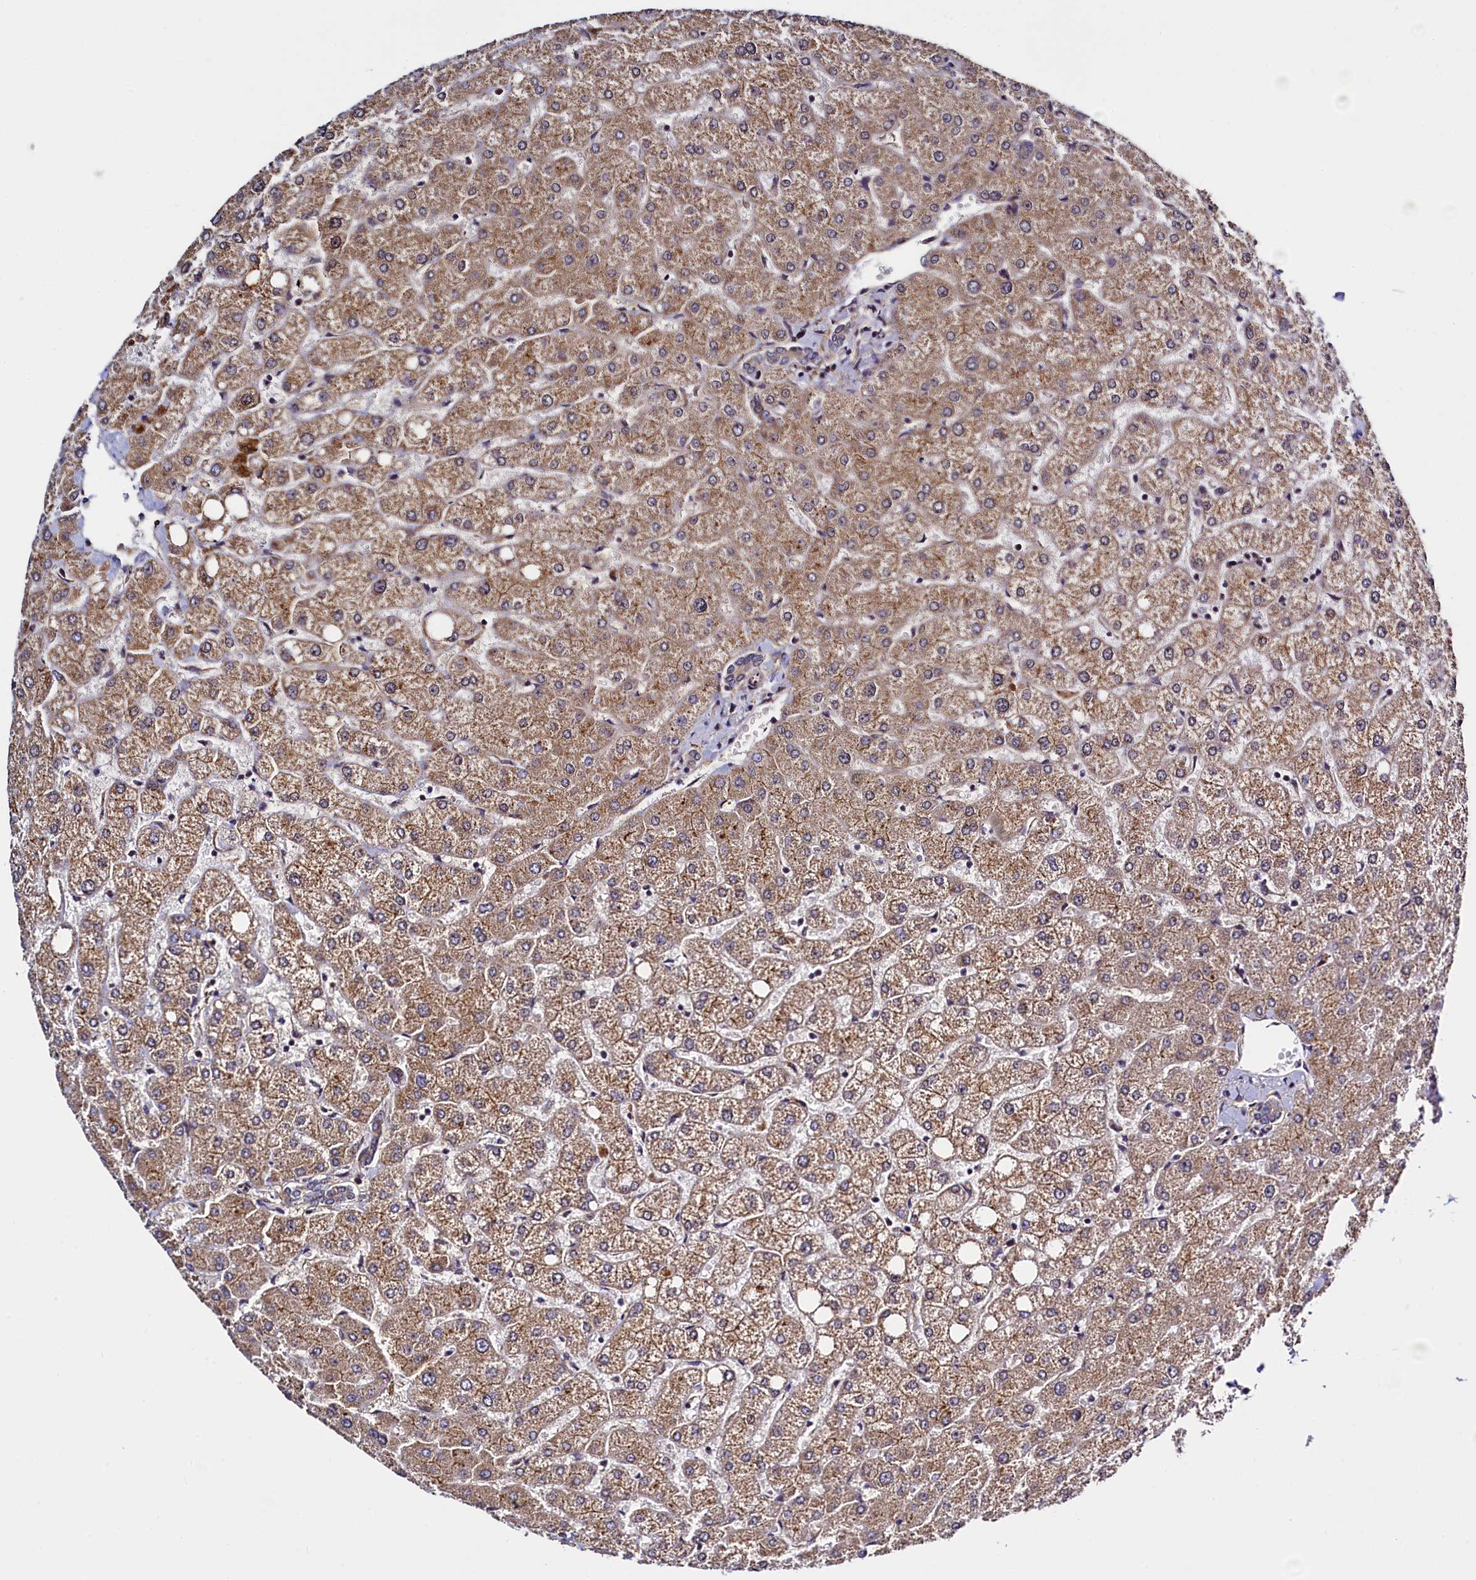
{"staining": {"intensity": "weak", "quantity": "<25%", "location": "cytoplasmic/membranous"}, "tissue": "liver", "cell_type": "Cholangiocytes", "image_type": "normal", "snomed": [{"axis": "morphology", "description": "Normal tissue, NOS"}, {"axis": "topography", "description": "Liver"}], "caption": "Histopathology image shows no significant protein expression in cholangiocytes of benign liver. (DAB (3,3'-diaminobenzidine) immunohistochemistry visualized using brightfield microscopy, high magnification).", "gene": "RBFA", "patient": {"sex": "female", "age": 54}}